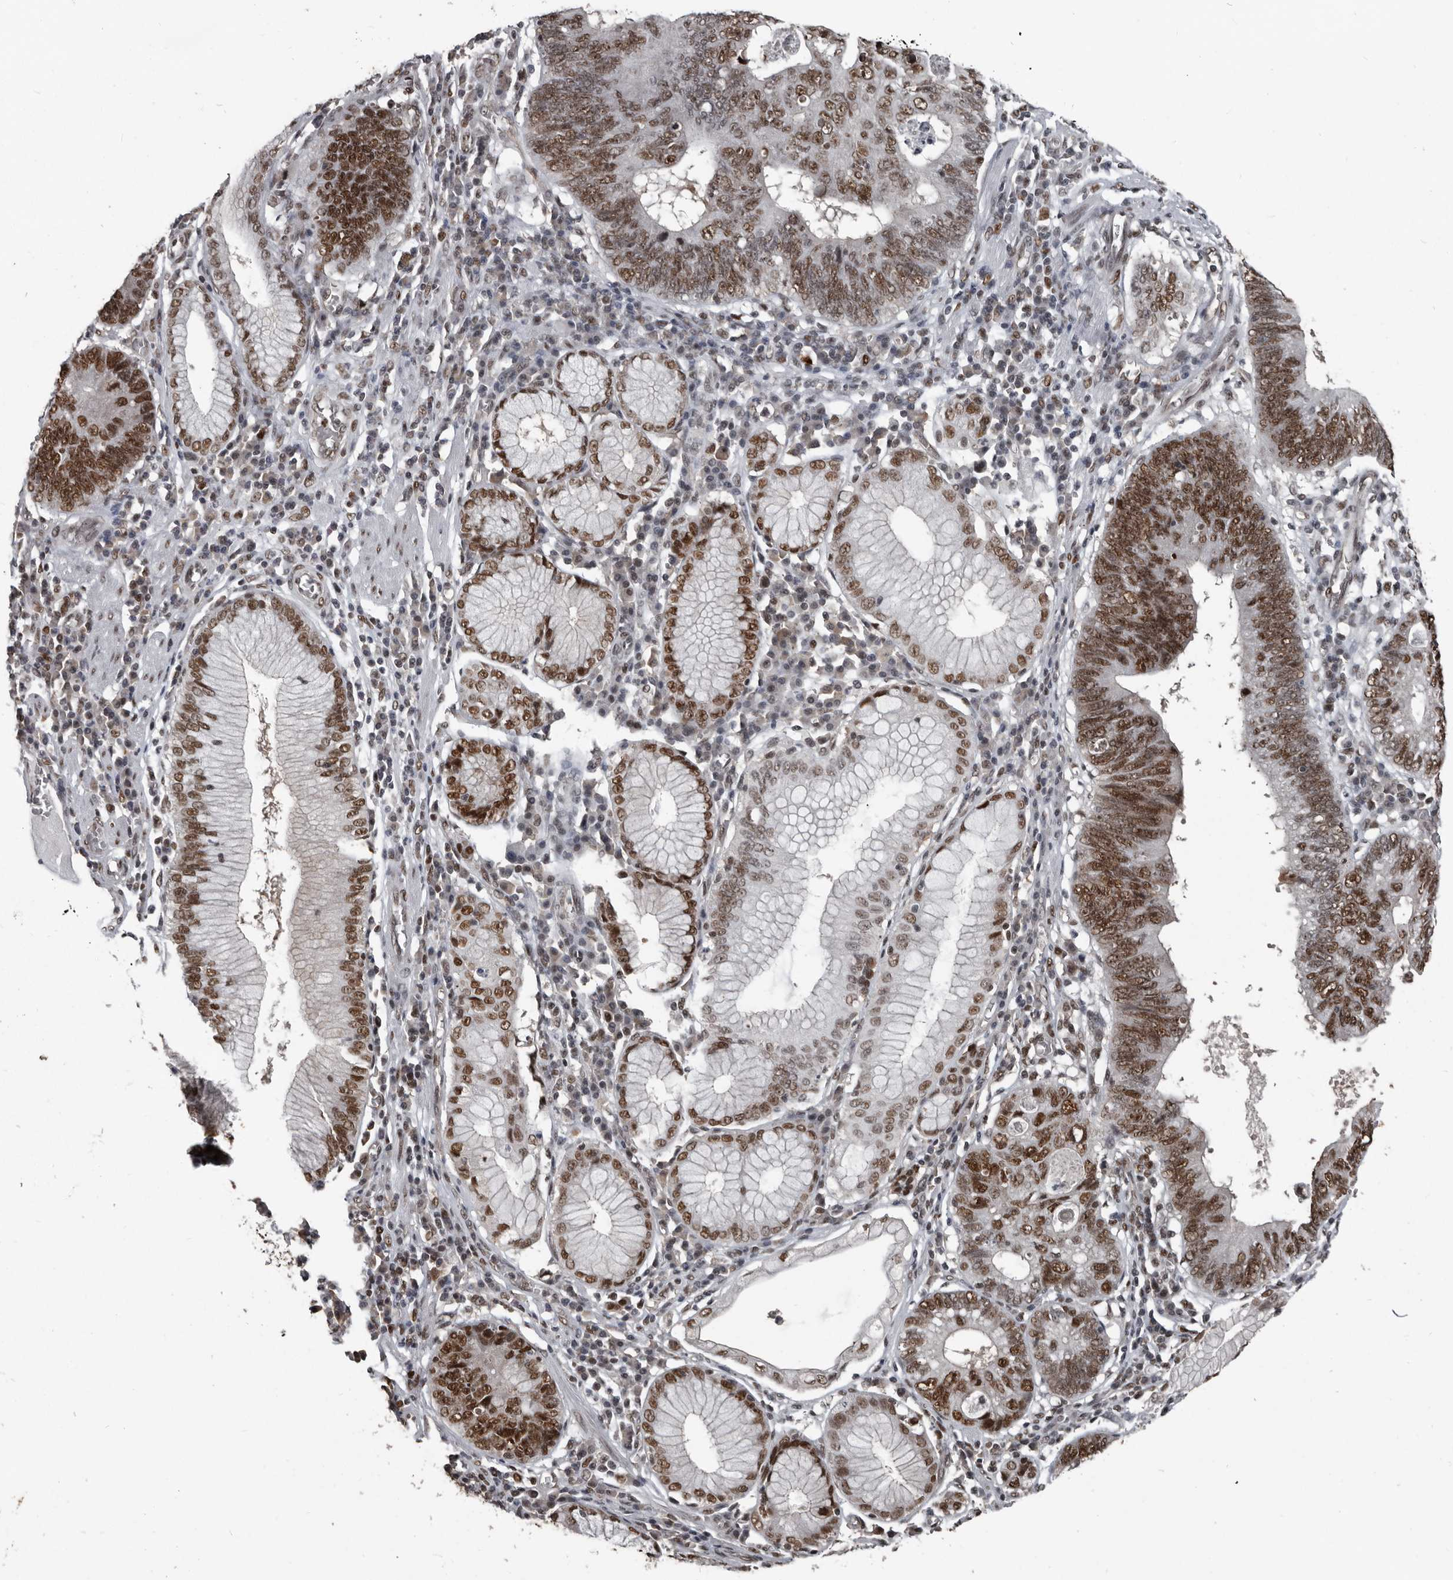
{"staining": {"intensity": "moderate", "quantity": ">75%", "location": "nuclear"}, "tissue": "stomach cancer", "cell_type": "Tumor cells", "image_type": "cancer", "snomed": [{"axis": "morphology", "description": "Adenocarcinoma, NOS"}, {"axis": "topography", "description": "Stomach"}], "caption": "Moderate nuclear protein expression is appreciated in approximately >75% of tumor cells in adenocarcinoma (stomach).", "gene": "CHD1L", "patient": {"sex": "male", "age": 59}}